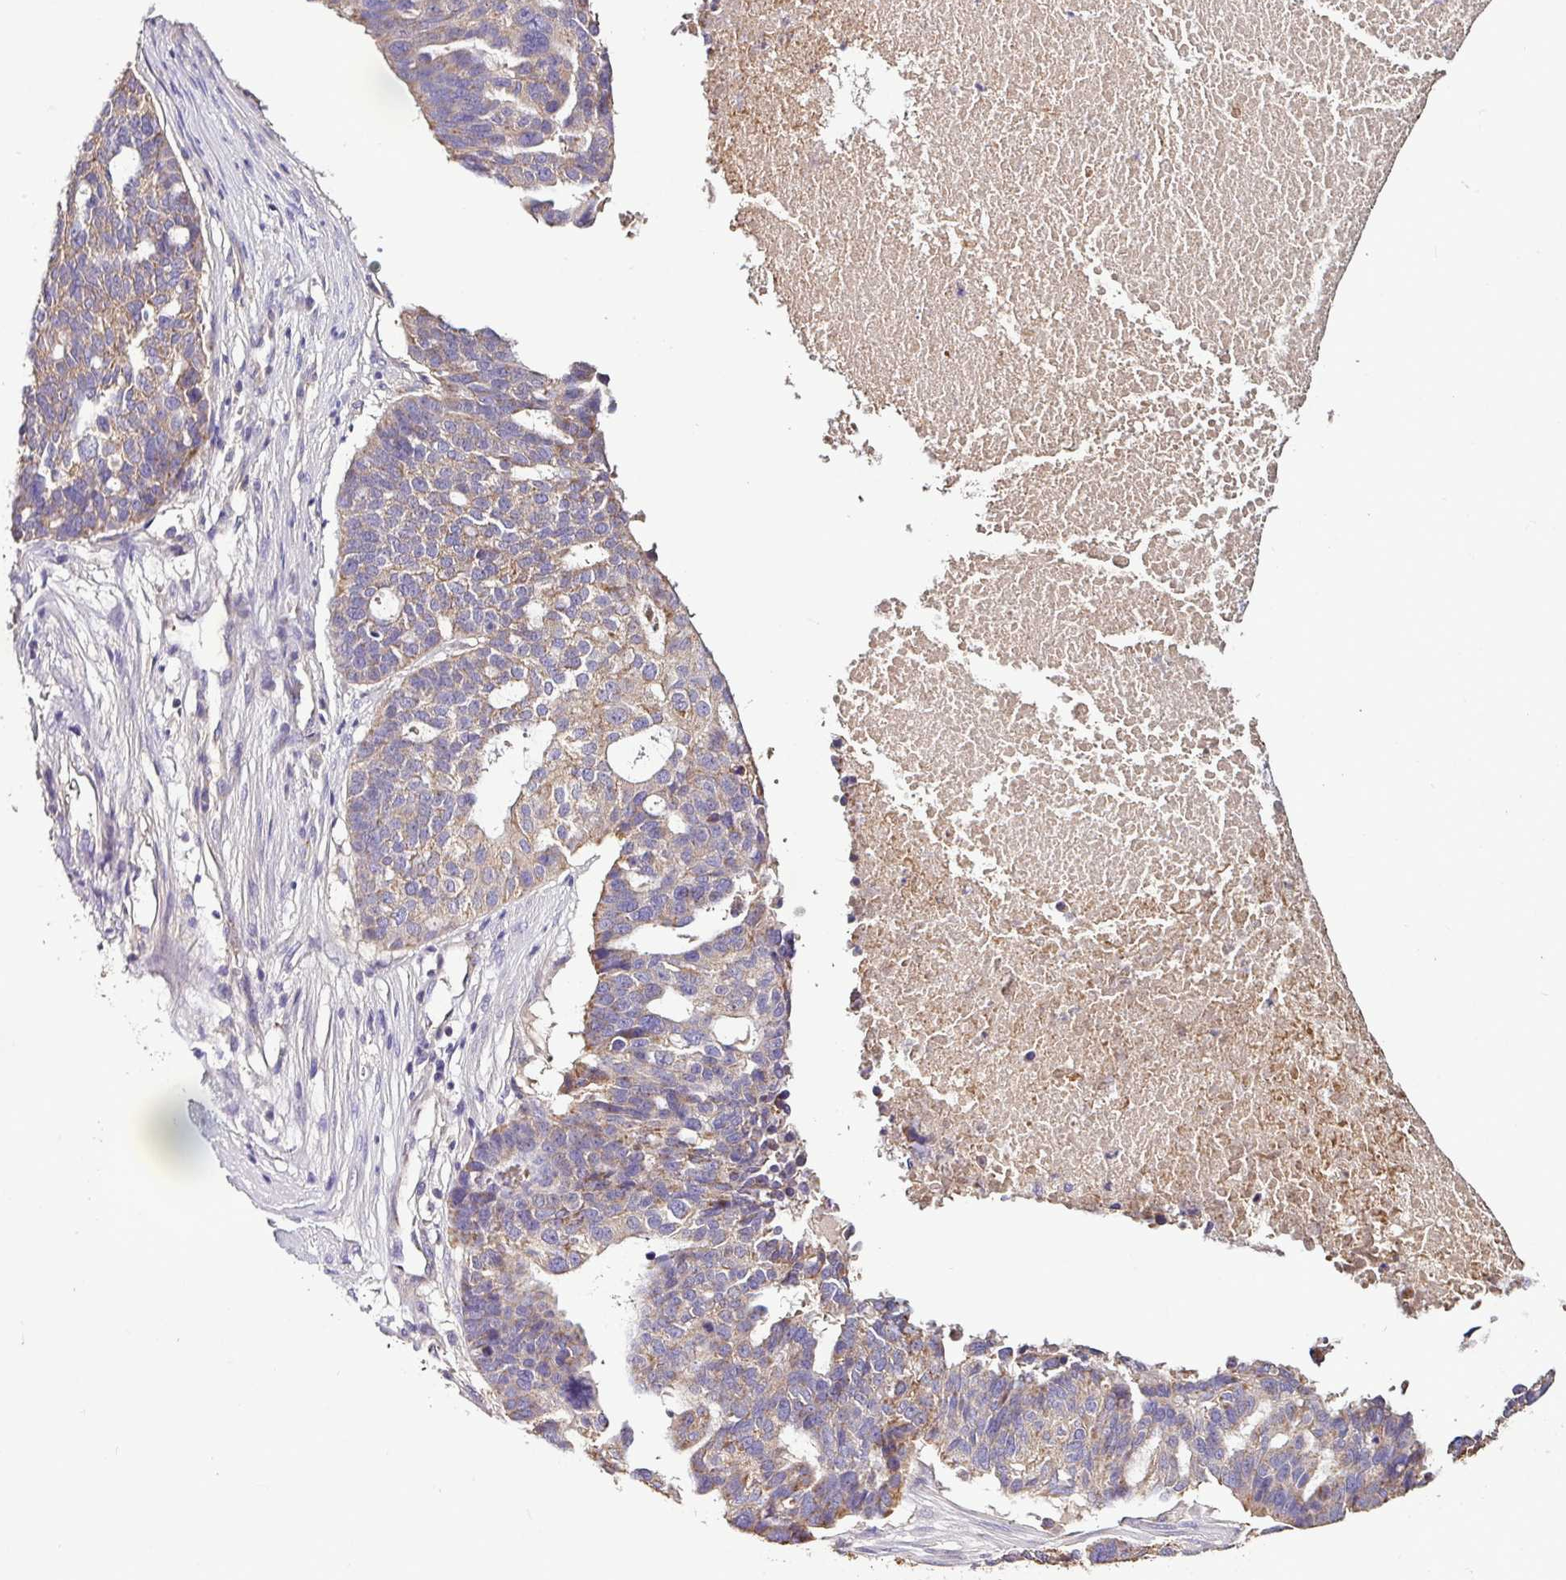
{"staining": {"intensity": "weak", "quantity": "25%-75%", "location": "cytoplasmic/membranous"}, "tissue": "ovarian cancer", "cell_type": "Tumor cells", "image_type": "cancer", "snomed": [{"axis": "morphology", "description": "Cystadenocarcinoma, serous, NOS"}, {"axis": "topography", "description": "Ovary"}], "caption": "Weak cytoplasmic/membranous protein expression is present in about 25%-75% of tumor cells in ovarian serous cystadenocarcinoma.", "gene": "CPD", "patient": {"sex": "female", "age": 59}}